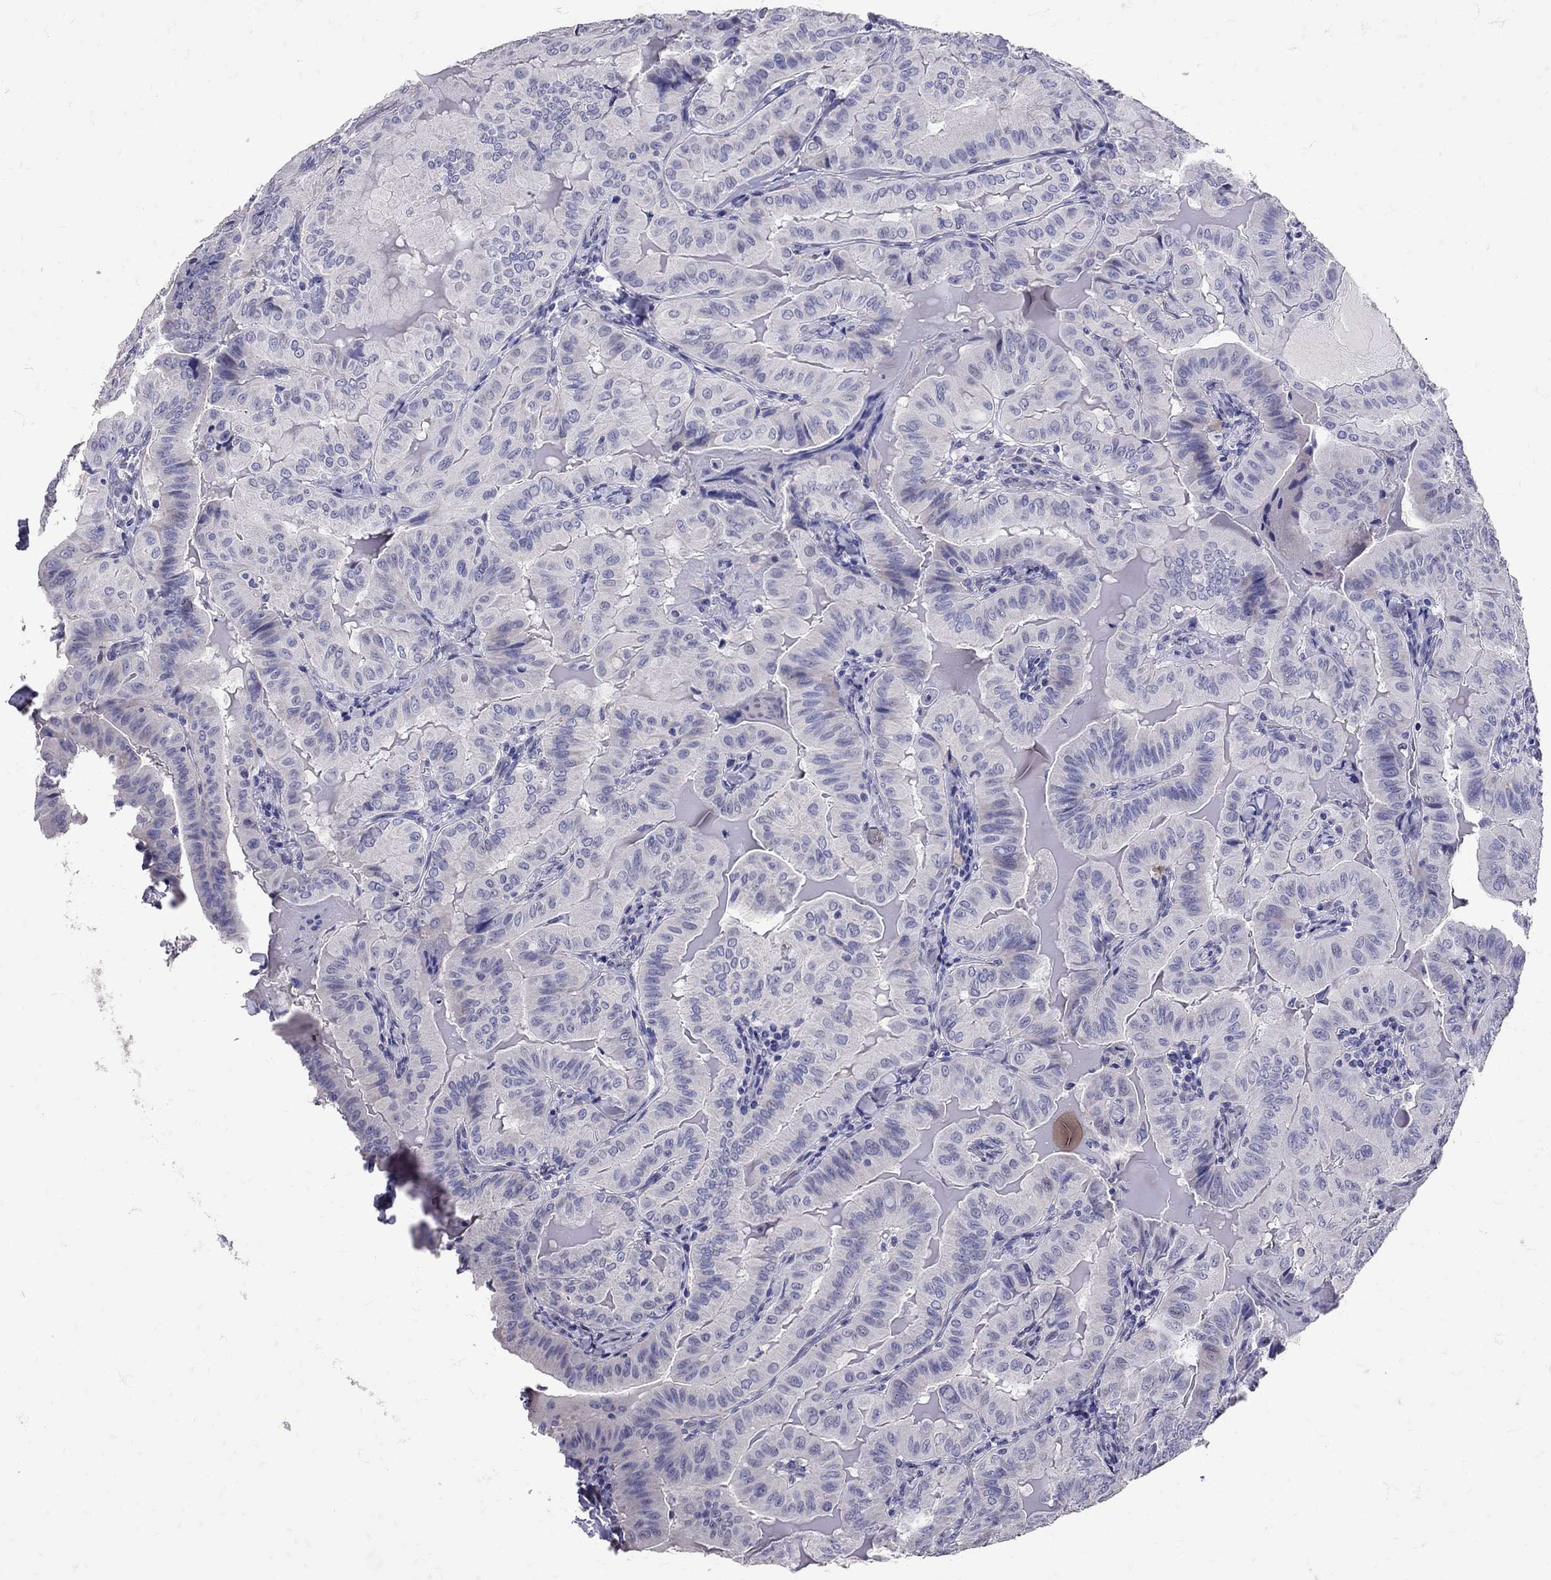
{"staining": {"intensity": "negative", "quantity": "none", "location": "none"}, "tissue": "thyroid cancer", "cell_type": "Tumor cells", "image_type": "cancer", "snomed": [{"axis": "morphology", "description": "Papillary adenocarcinoma, NOS"}, {"axis": "topography", "description": "Thyroid gland"}], "caption": "Immunohistochemistry (IHC) of human thyroid cancer (papillary adenocarcinoma) displays no expression in tumor cells.", "gene": "SST", "patient": {"sex": "female", "age": 68}}